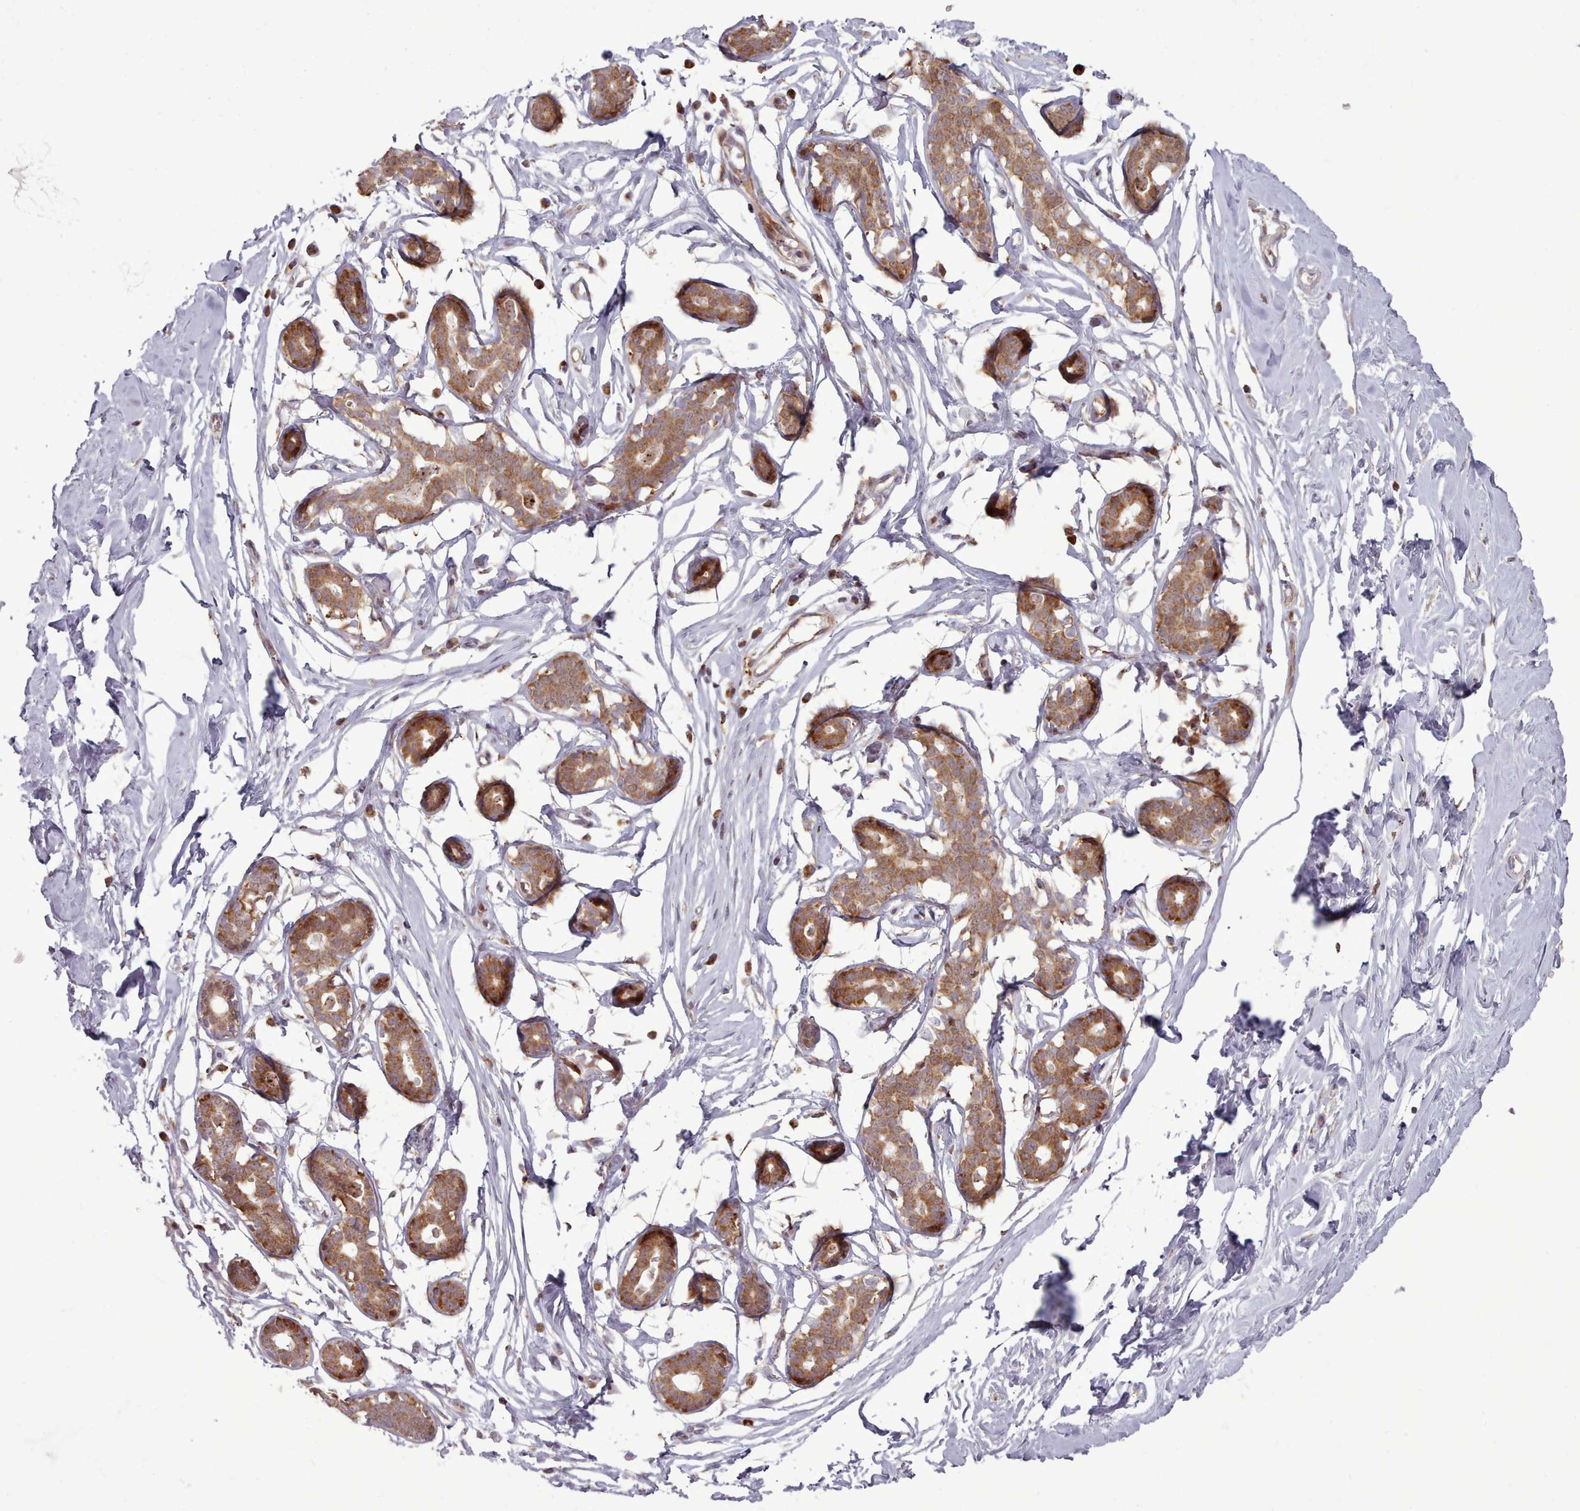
{"staining": {"intensity": "negative", "quantity": "none", "location": "none"}, "tissue": "breast", "cell_type": "Adipocytes", "image_type": "normal", "snomed": [{"axis": "morphology", "description": "Normal tissue, NOS"}, {"axis": "morphology", "description": "Adenoma, NOS"}, {"axis": "topography", "description": "Breast"}], "caption": "This is an immunohistochemistry photomicrograph of unremarkable breast. There is no staining in adipocytes.", "gene": "LGALS9B", "patient": {"sex": "female", "age": 23}}